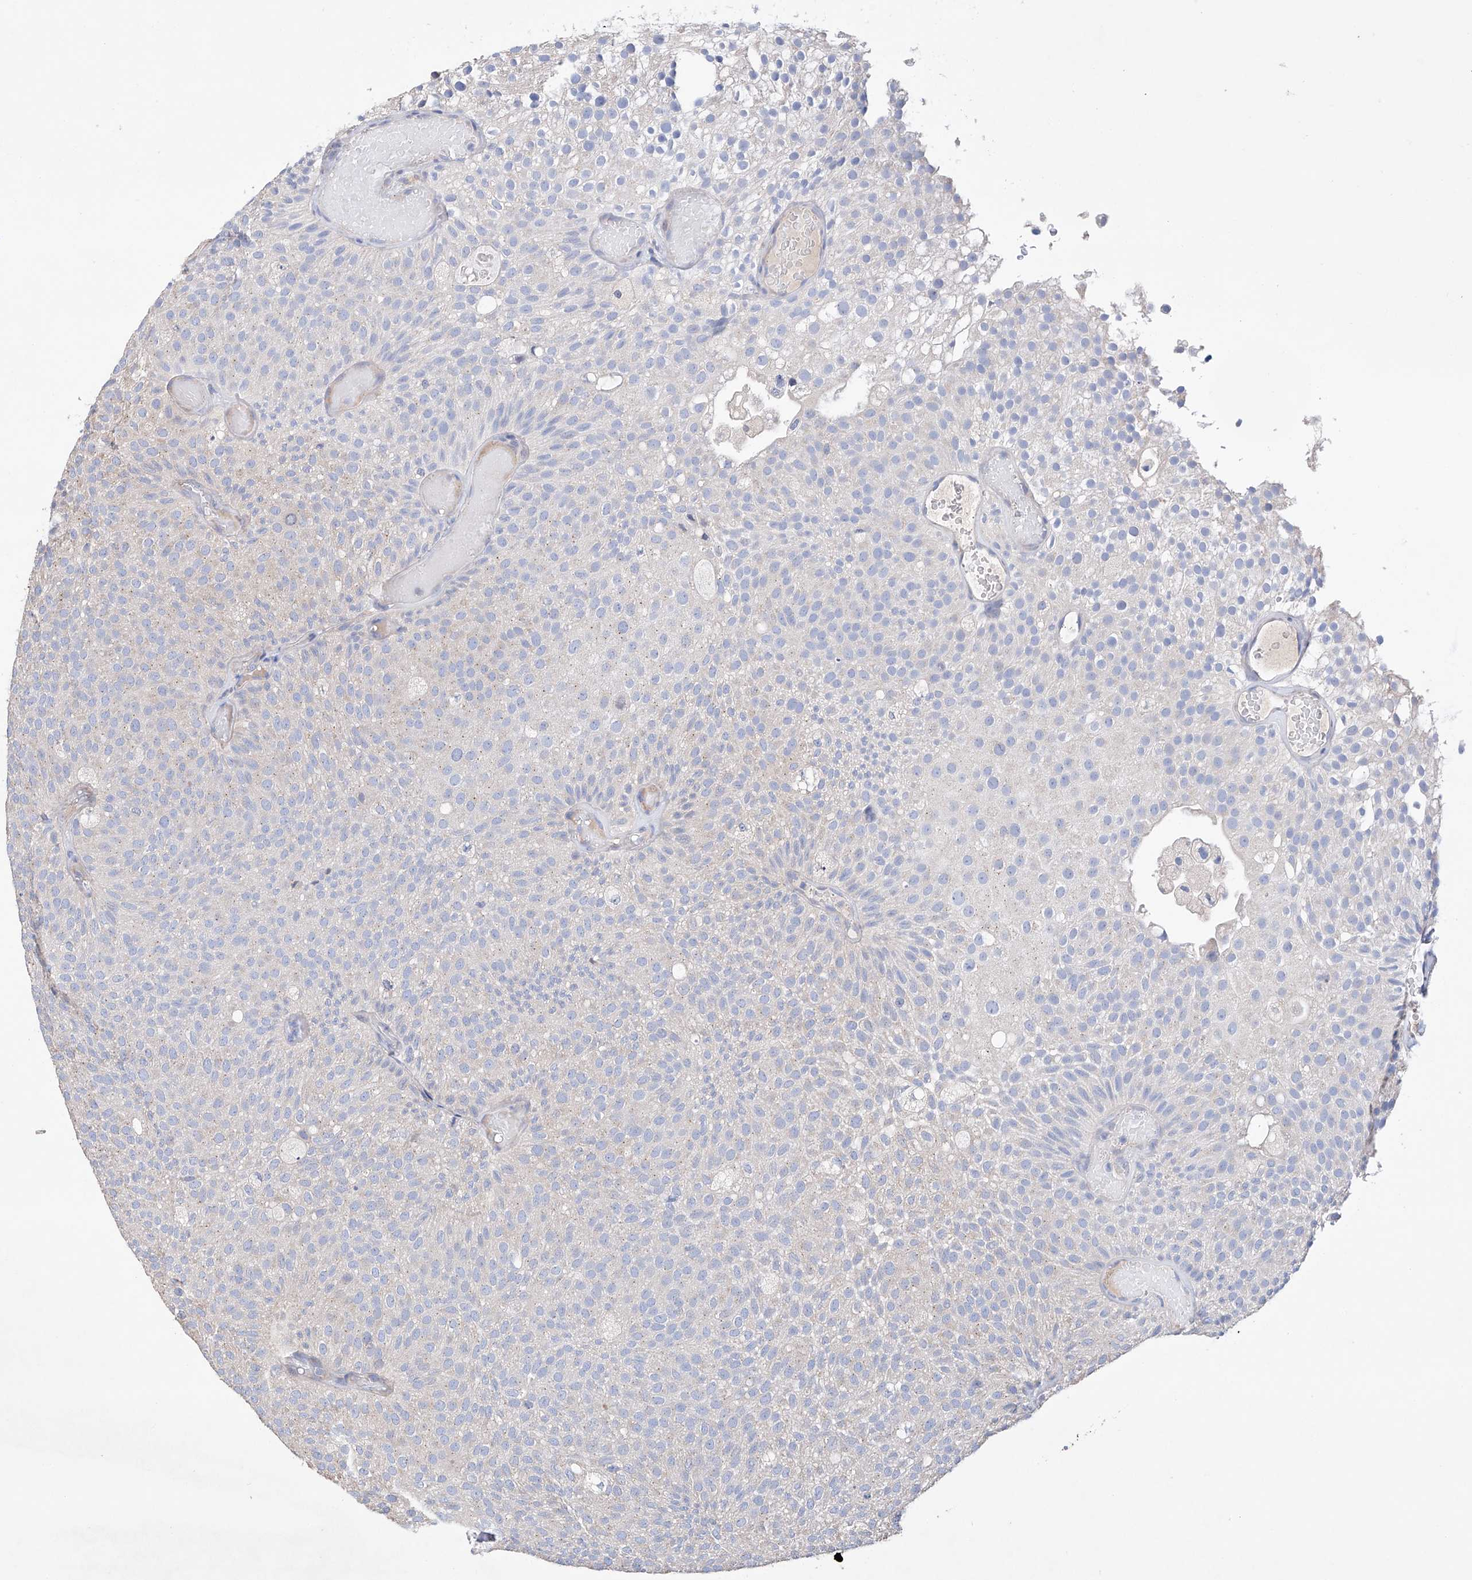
{"staining": {"intensity": "negative", "quantity": "none", "location": "none"}, "tissue": "urothelial cancer", "cell_type": "Tumor cells", "image_type": "cancer", "snomed": [{"axis": "morphology", "description": "Urothelial carcinoma, Low grade"}, {"axis": "topography", "description": "Urinary bladder"}], "caption": "There is no significant staining in tumor cells of low-grade urothelial carcinoma.", "gene": "AFG1L", "patient": {"sex": "male", "age": 78}}